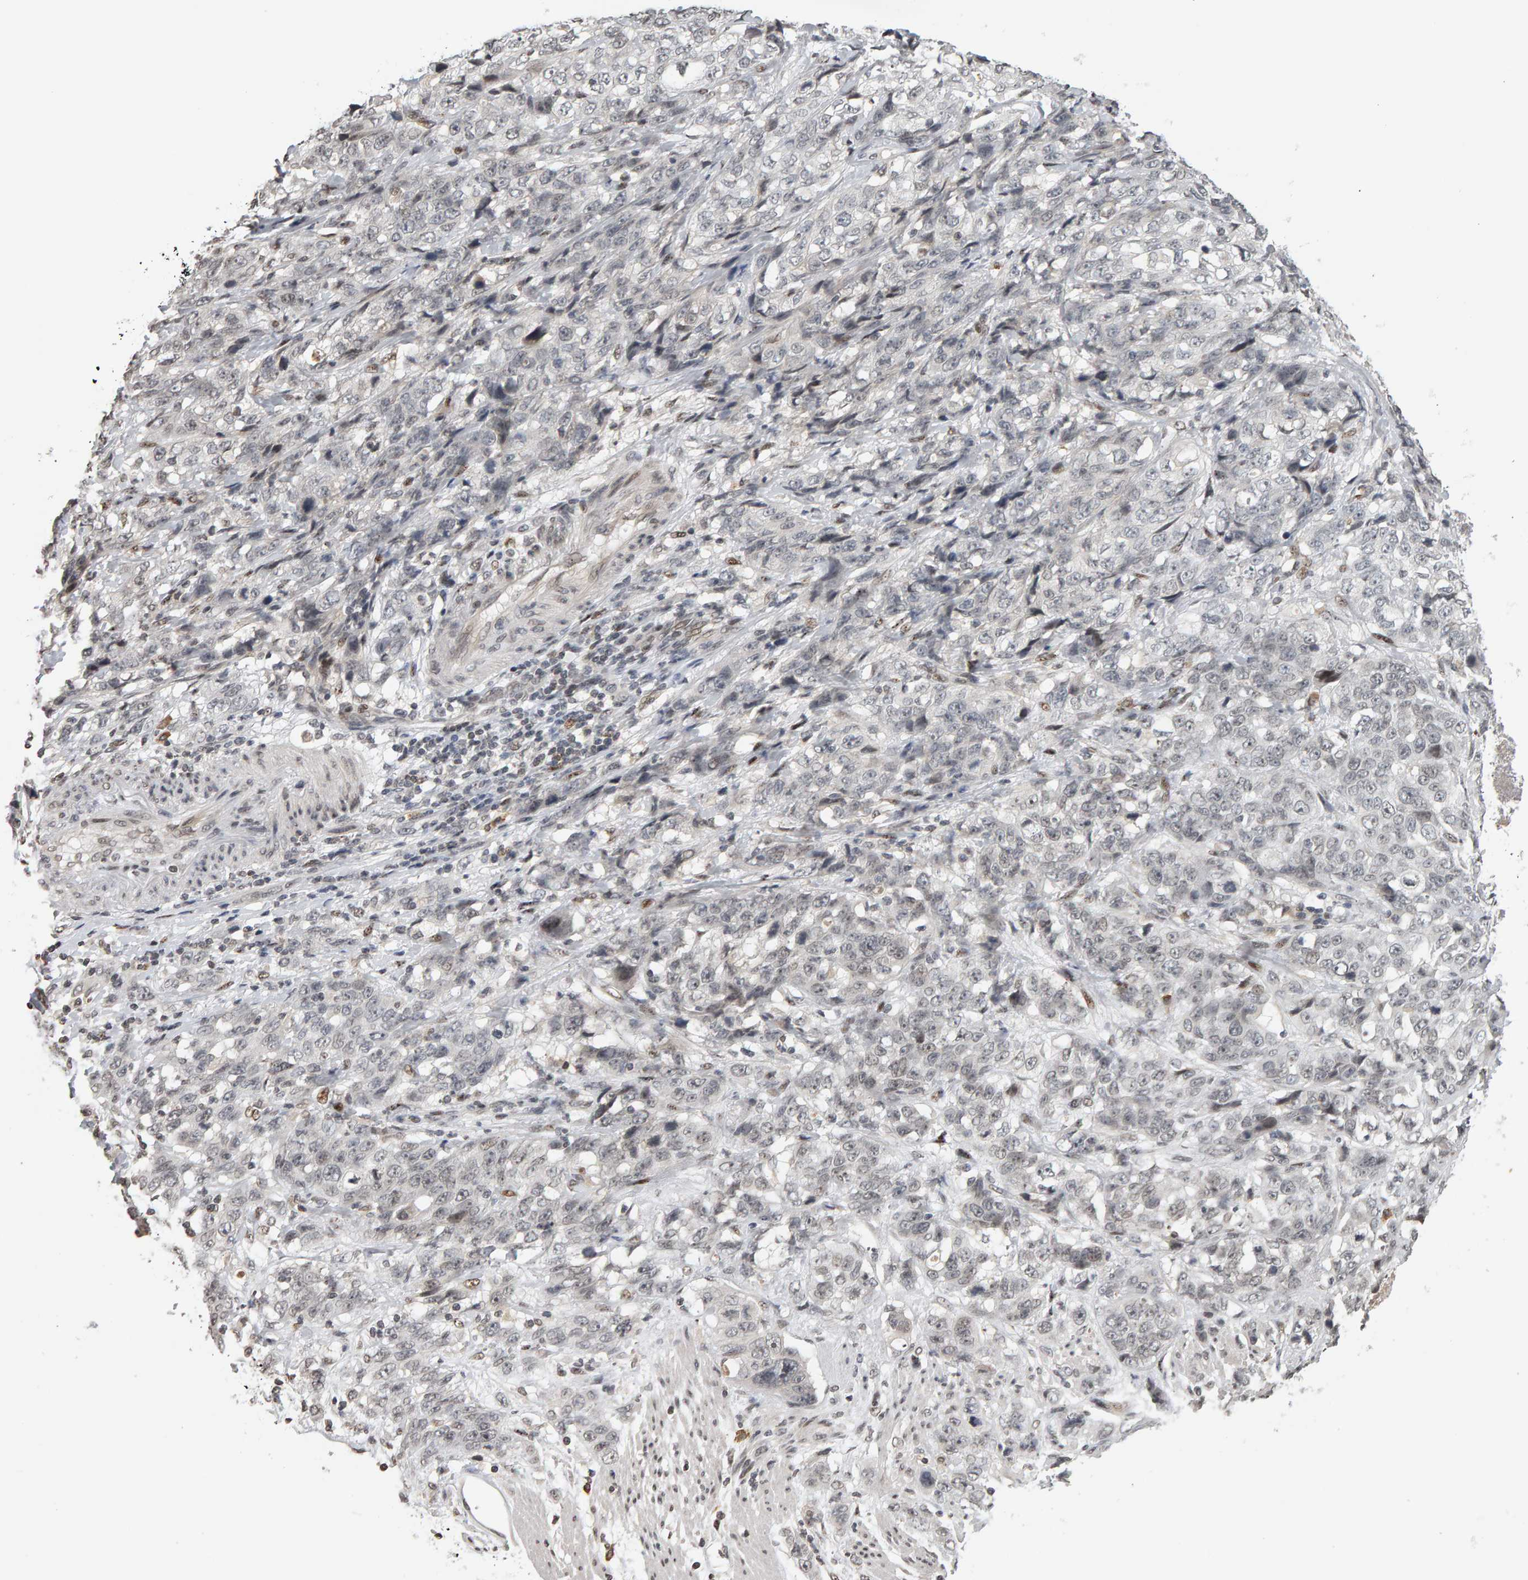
{"staining": {"intensity": "negative", "quantity": "none", "location": "none"}, "tissue": "stomach cancer", "cell_type": "Tumor cells", "image_type": "cancer", "snomed": [{"axis": "morphology", "description": "Adenocarcinoma, NOS"}, {"axis": "topography", "description": "Stomach"}], "caption": "Micrograph shows no protein positivity in tumor cells of stomach adenocarcinoma tissue.", "gene": "TRAM1", "patient": {"sex": "male", "age": 48}}